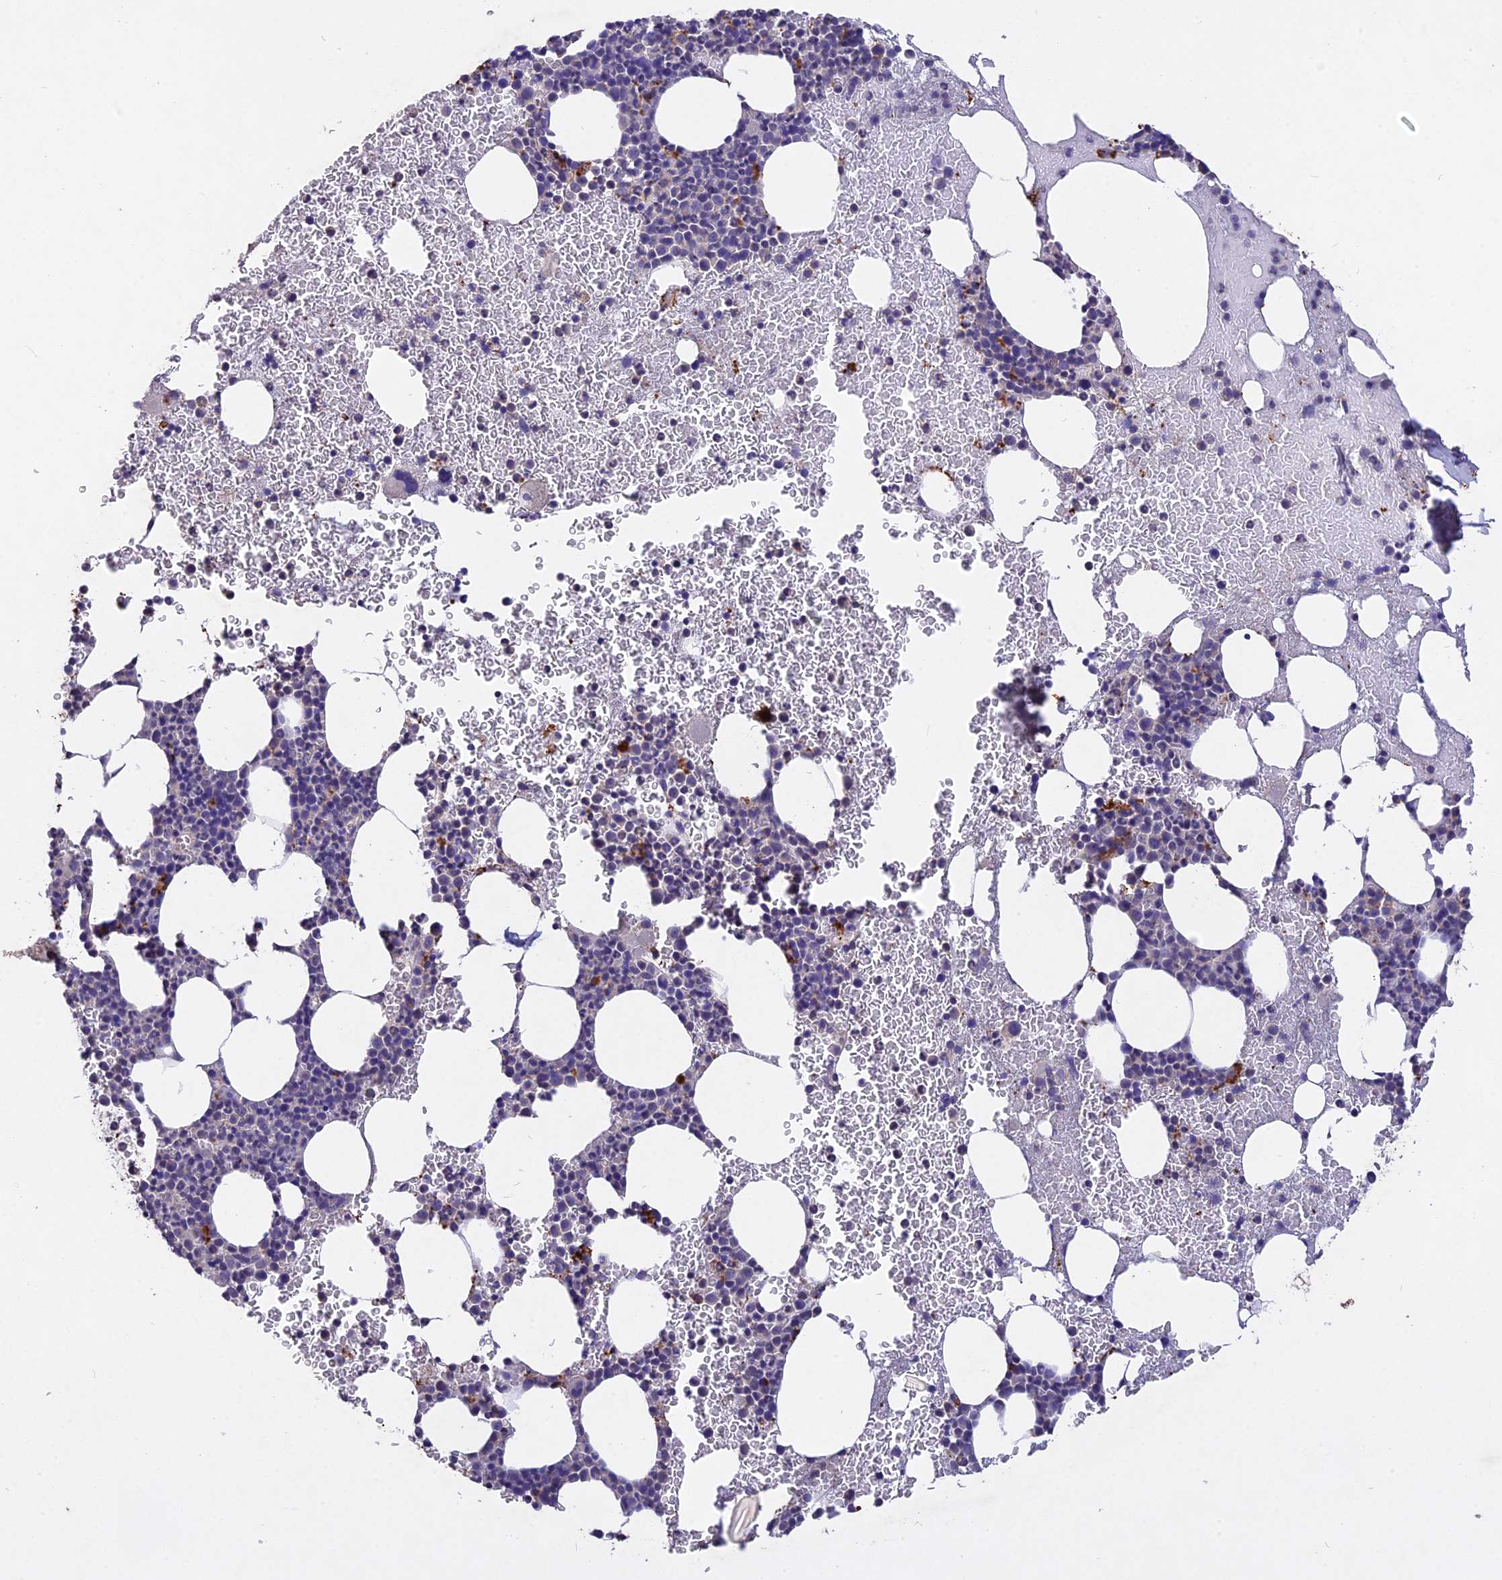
{"staining": {"intensity": "negative", "quantity": "none", "location": "none"}, "tissue": "bone marrow", "cell_type": "Hematopoietic cells", "image_type": "normal", "snomed": [{"axis": "morphology", "description": "Normal tissue, NOS"}, {"axis": "topography", "description": "Bone marrow"}], "caption": "This is an immunohistochemistry (IHC) photomicrograph of benign human bone marrow. There is no positivity in hematopoietic cells.", "gene": "SLC26A4", "patient": {"sex": "female", "age": 83}}